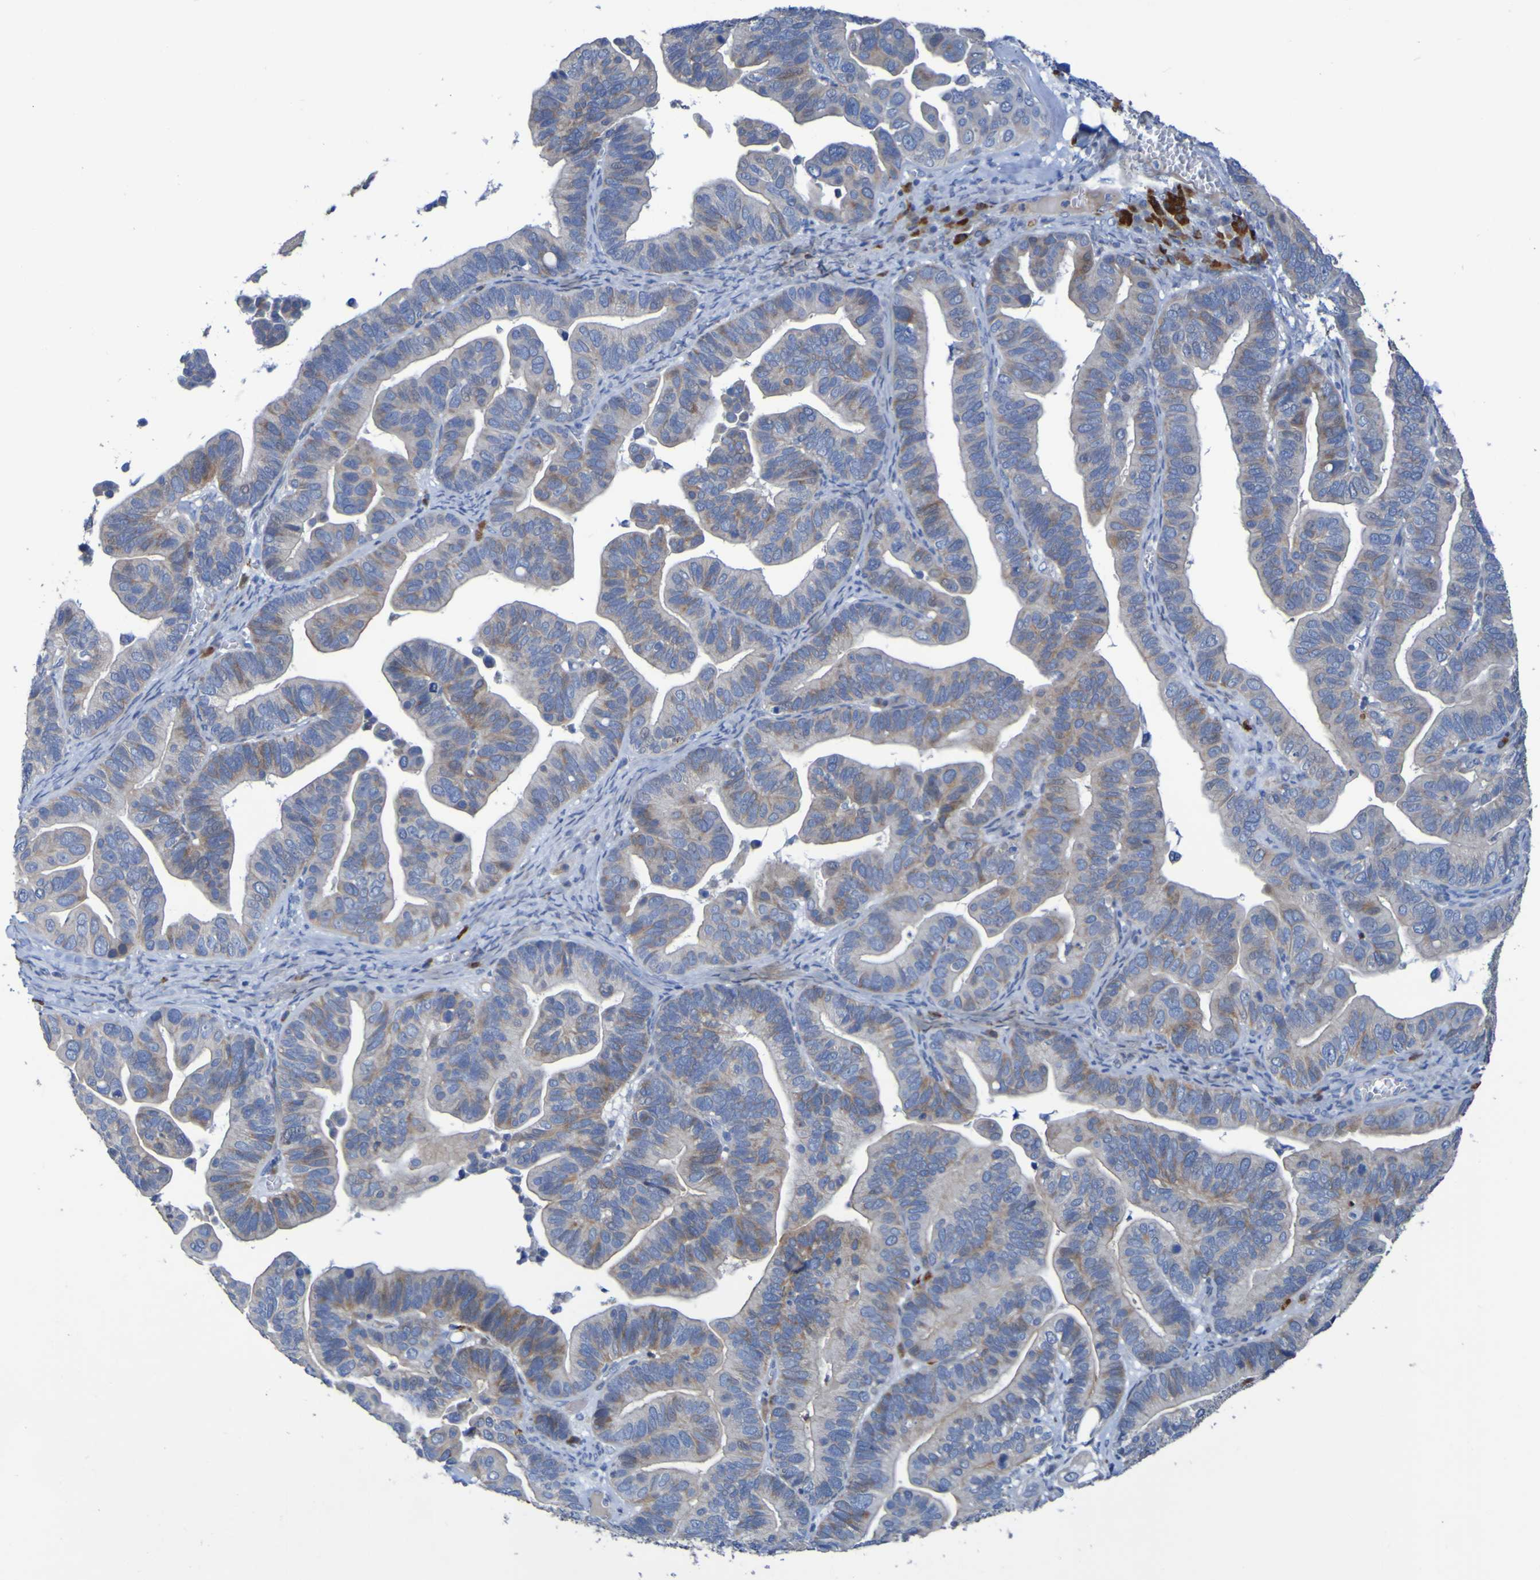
{"staining": {"intensity": "moderate", "quantity": "25%-75%", "location": "cytoplasmic/membranous"}, "tissue": "ovarian cancer", "cell_type": "Tumor cells", "image_type": "cancer", "snomed": [{"axis": "morphology", "description": "Cystadenocarcinoma, serous, NOS"}, {"axis": "topography", "description": "Ovary"}], "caption": "IHC (DAB) staining of human serous cystadenocarcinoma (ovarian) exhibits moderate cytoplasmic/membranous protein staining in about 25%-75% of tumor cells.", "gene": "C11orf24", "patient": {"sex": "female", "age": 56}}